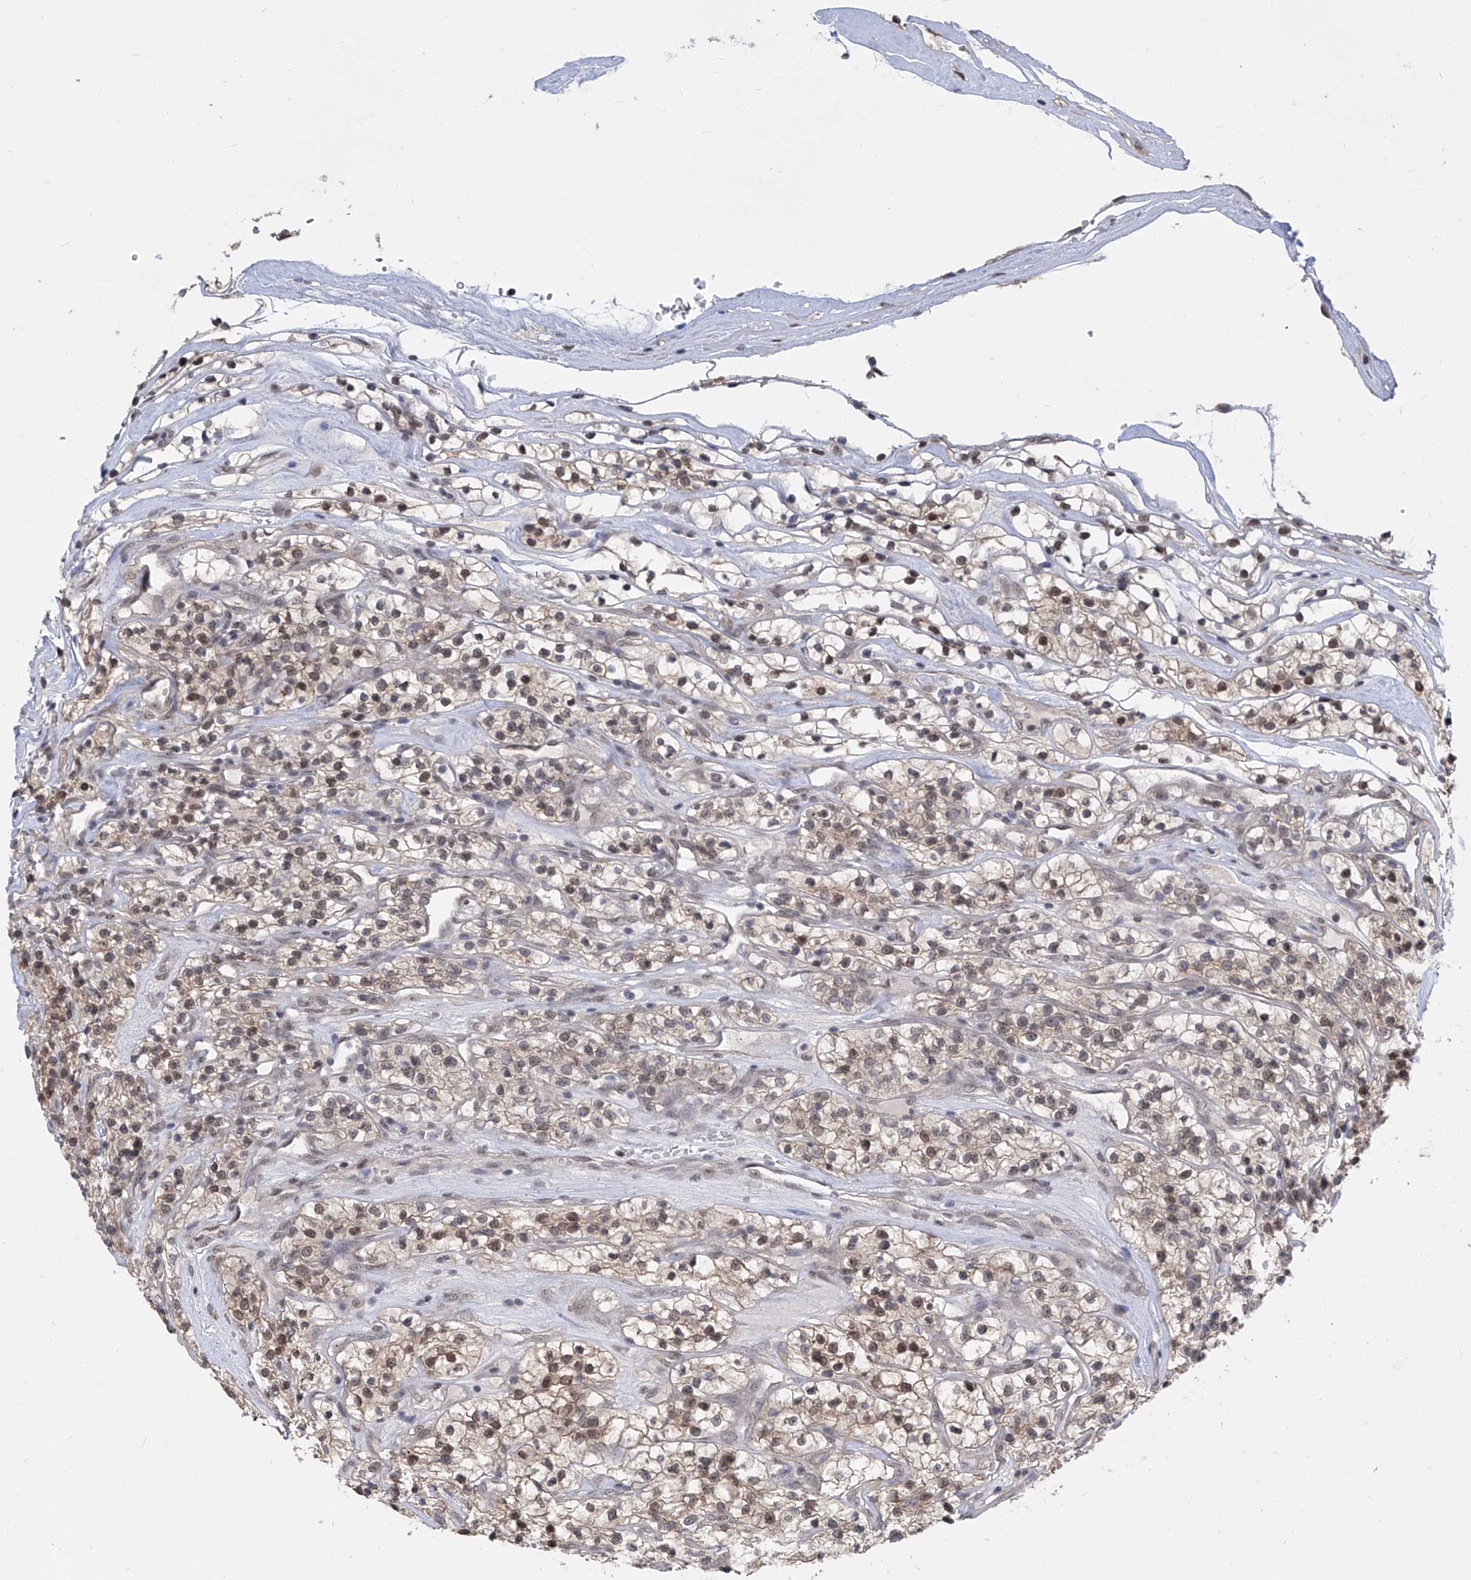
{"staining": {"intensity": "weak", "quantity": "25%-75%", "location": "cytoplasmic/membranous,nuclear"}, "tissue": "renal cancer", "cell_type": "Tumor cells", "image_type": "cancer", "snomed": [{"axis": "morphology", "description": "Adenocarcinoma, NOS"}, {"axis": "topography", "description": "Kidney"}], "caption": "This histopathology image shows IHC staining of human renal cancer, with low weak cytoplasmic/membranous and nuclear staining in about 25%-75% of tumor cells.", "gene": "CETN2", "patient": {"sex": "female", "age": 57}}